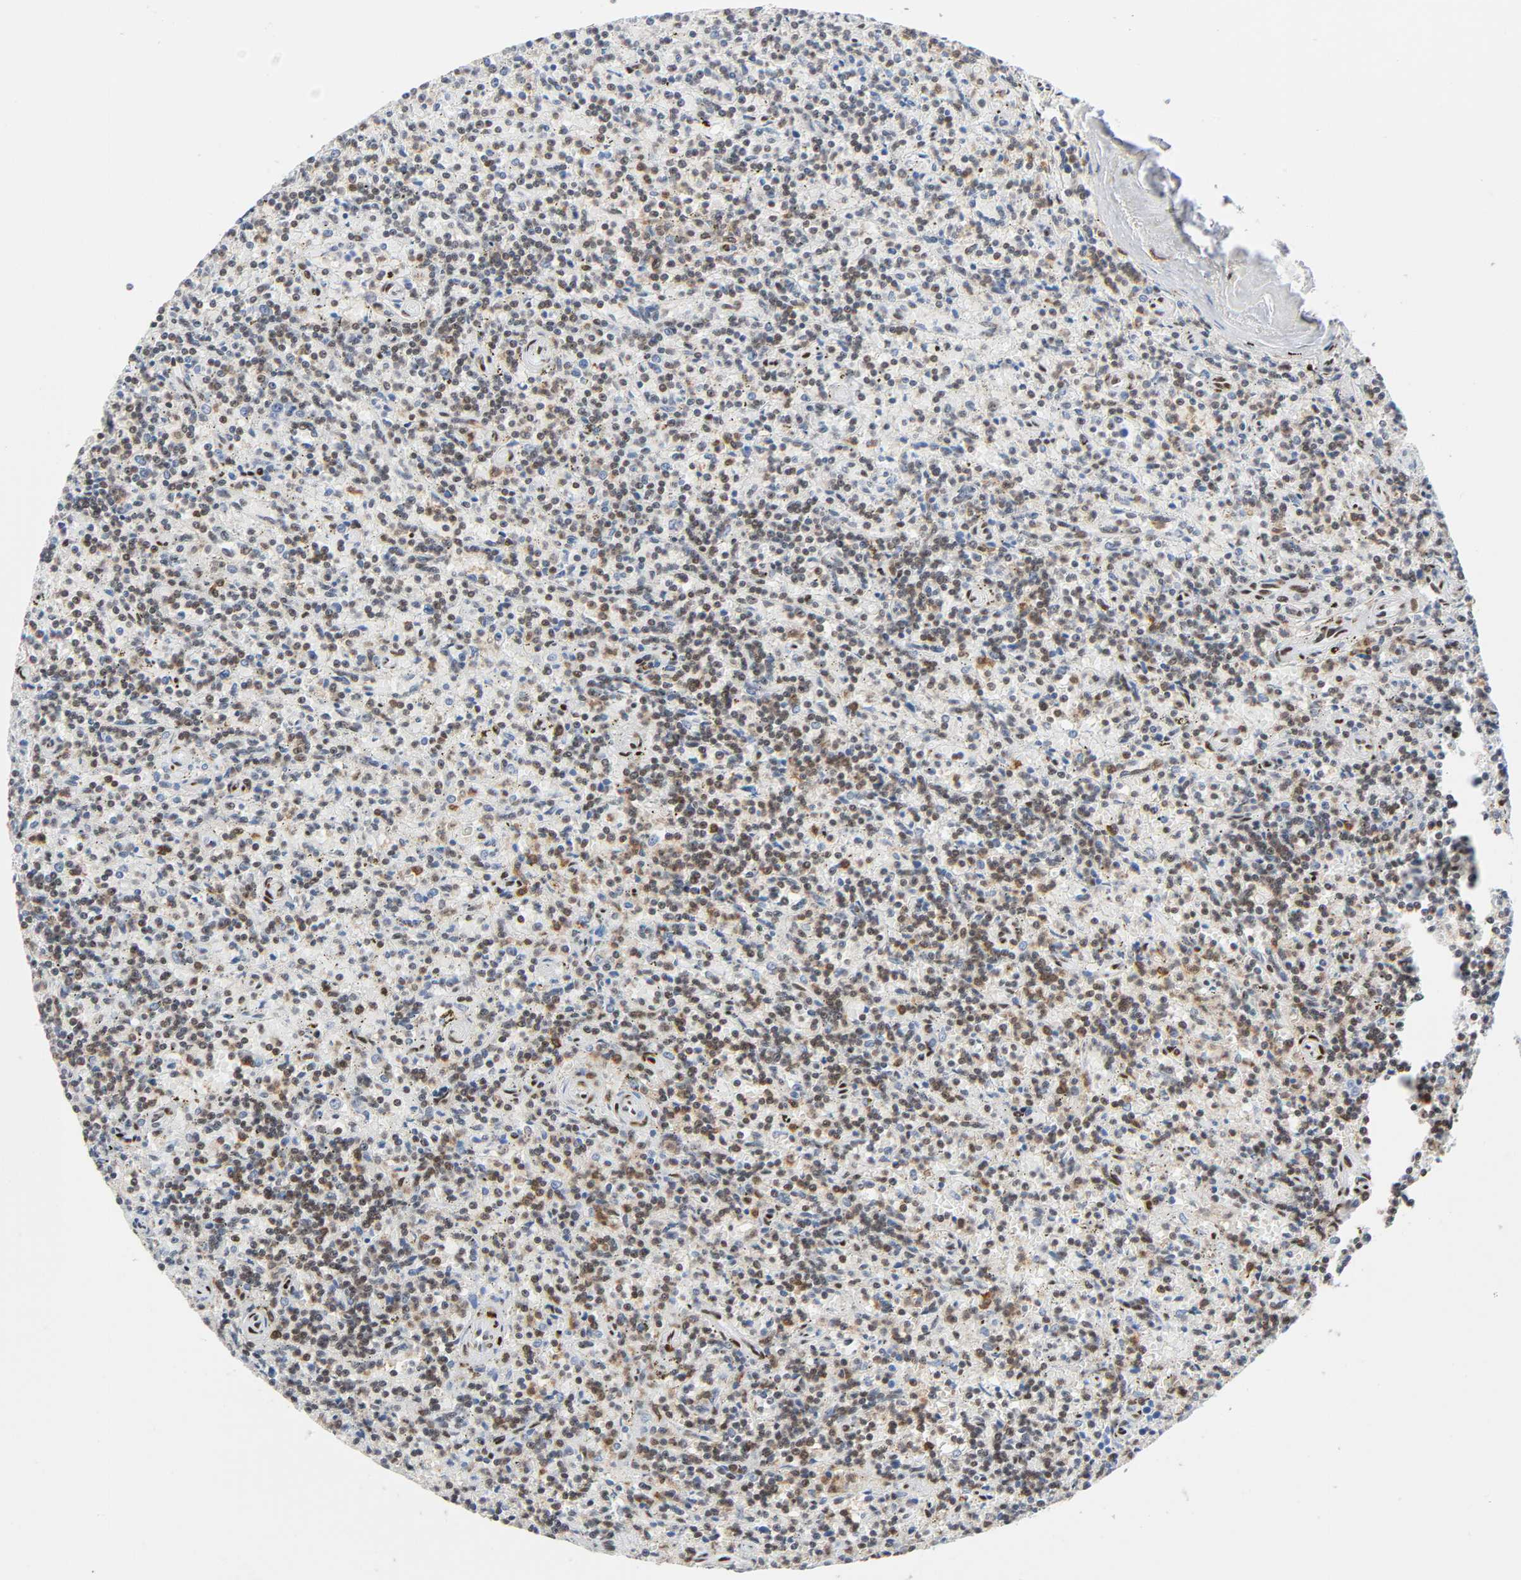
{"staining": {"intensity": "moderate", "quantity": "25%-75%", "location": "cytoplasmic/membranous,nuclear"}, "tissue": "lymphoma", "cell_type": "Tumor cells", "image_type": "cancer", "snomed": [{"axis": "morphology", "description": "Malignant lymphoma, non-Hodgkin's type, Low grade"}, {"axis": "topography", "description": "Spleen"}], "caption": "Immunohistochemical staining of human low-grade malignant lymphoma, non-Hodgkin's type displays medium levels of moderate cytoplasmic/membranous and nuclear protein staining in about 25%-75% of tumor cells.", "gene": "WAS", "patient": {"sex": "male", "age": 73}}